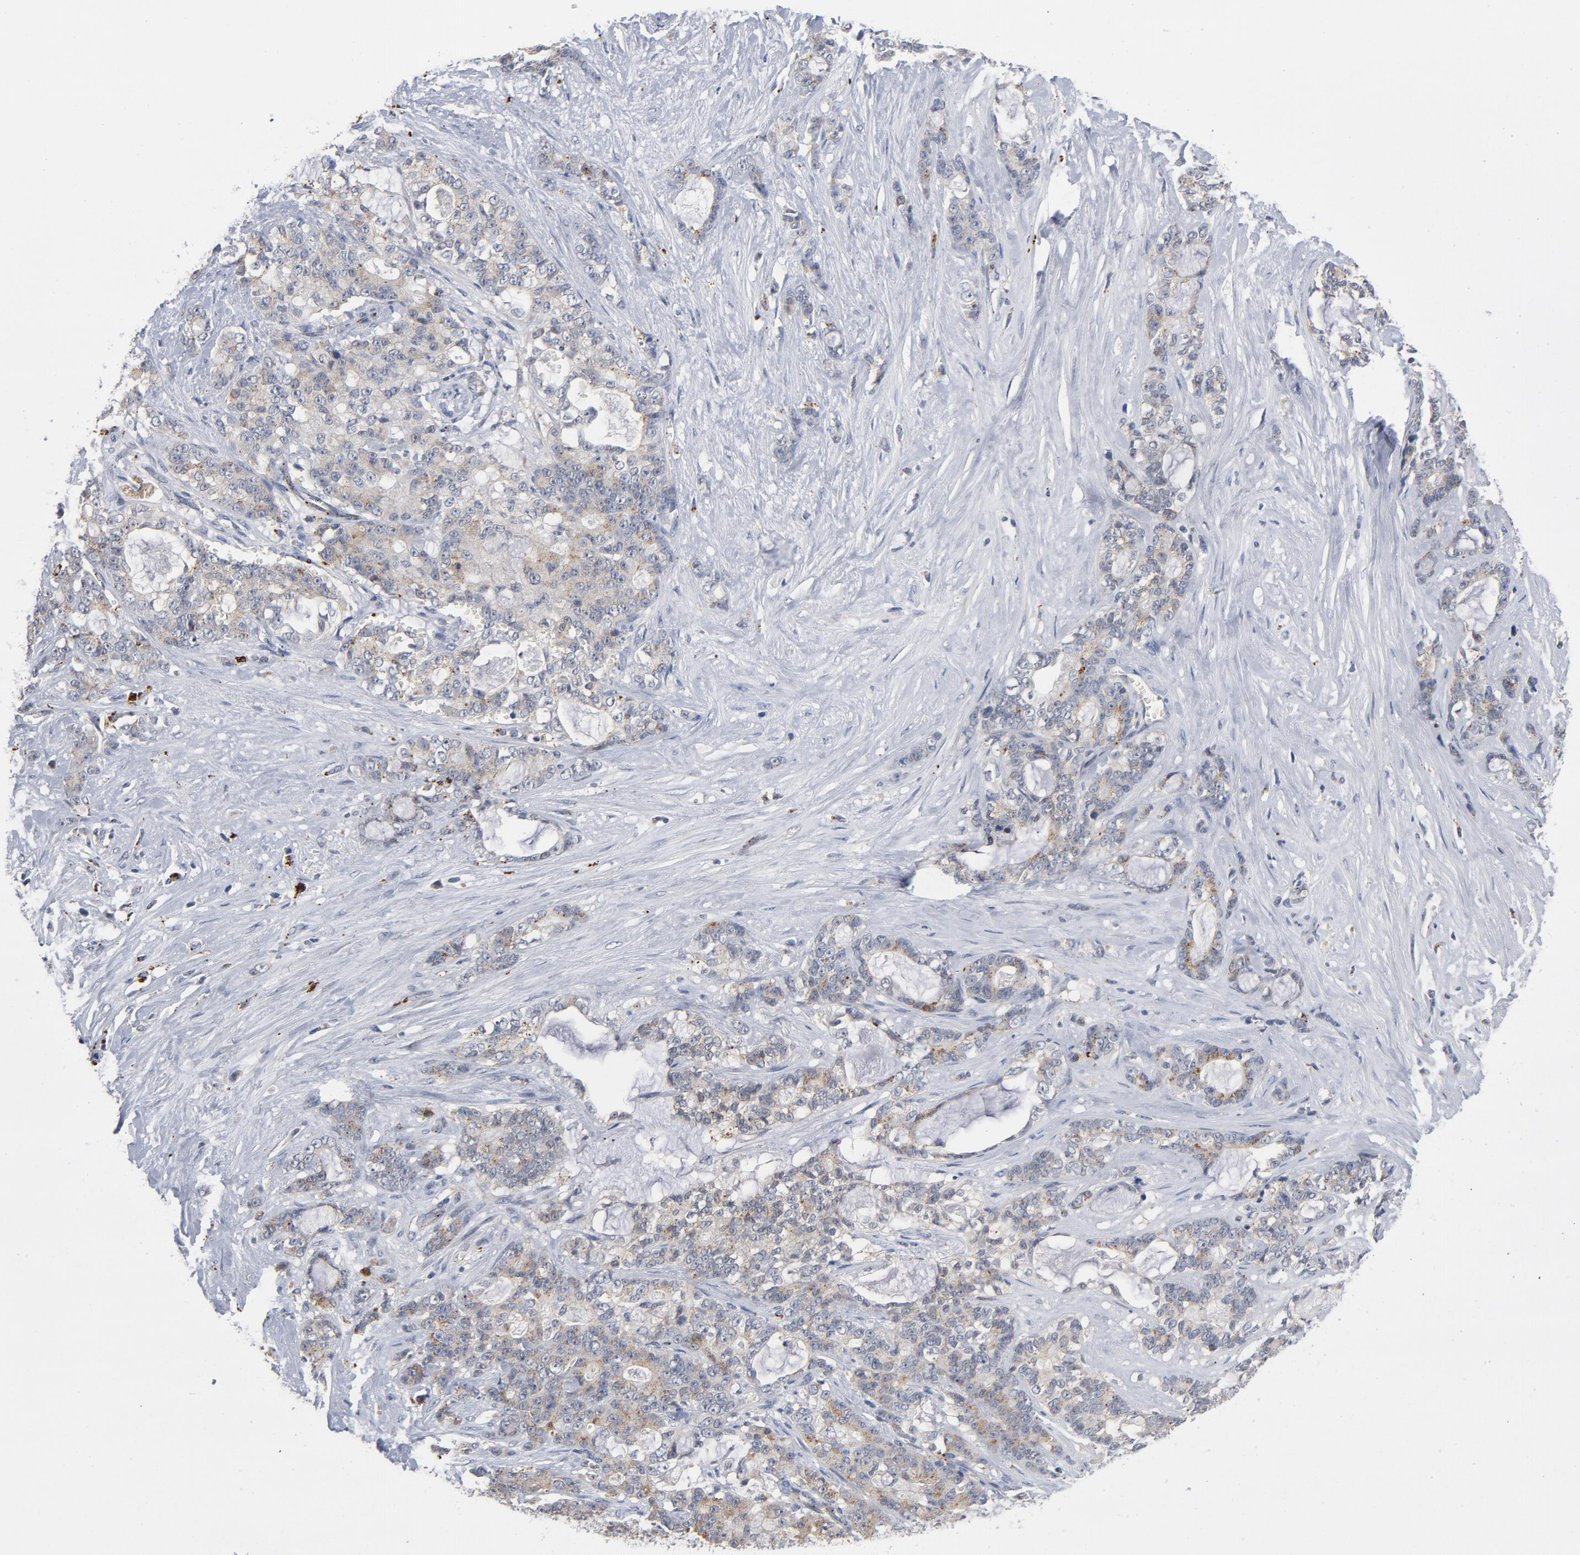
{"staining": {"intensity": "weak", "quantity": "<25%", "location": "cytoplasmic/membranous"}, "tissue": "pancreatic cancer", "cell_type": "Tumor cells", "image_type": "cancer", "snomed": [{"axis": "morphology", "description": "Adenocarcinoma, NOS"}, {"axis": "topography", "description": "Pancreas"}], "caption": "Immunohistochemistry (IHC) photomicrograph of human pancreatic cancer stained for a protein (brown), which displays no staining in tumor cells.", "gene": "AKT2", "patient": {"sex": "female", "age": 73}}